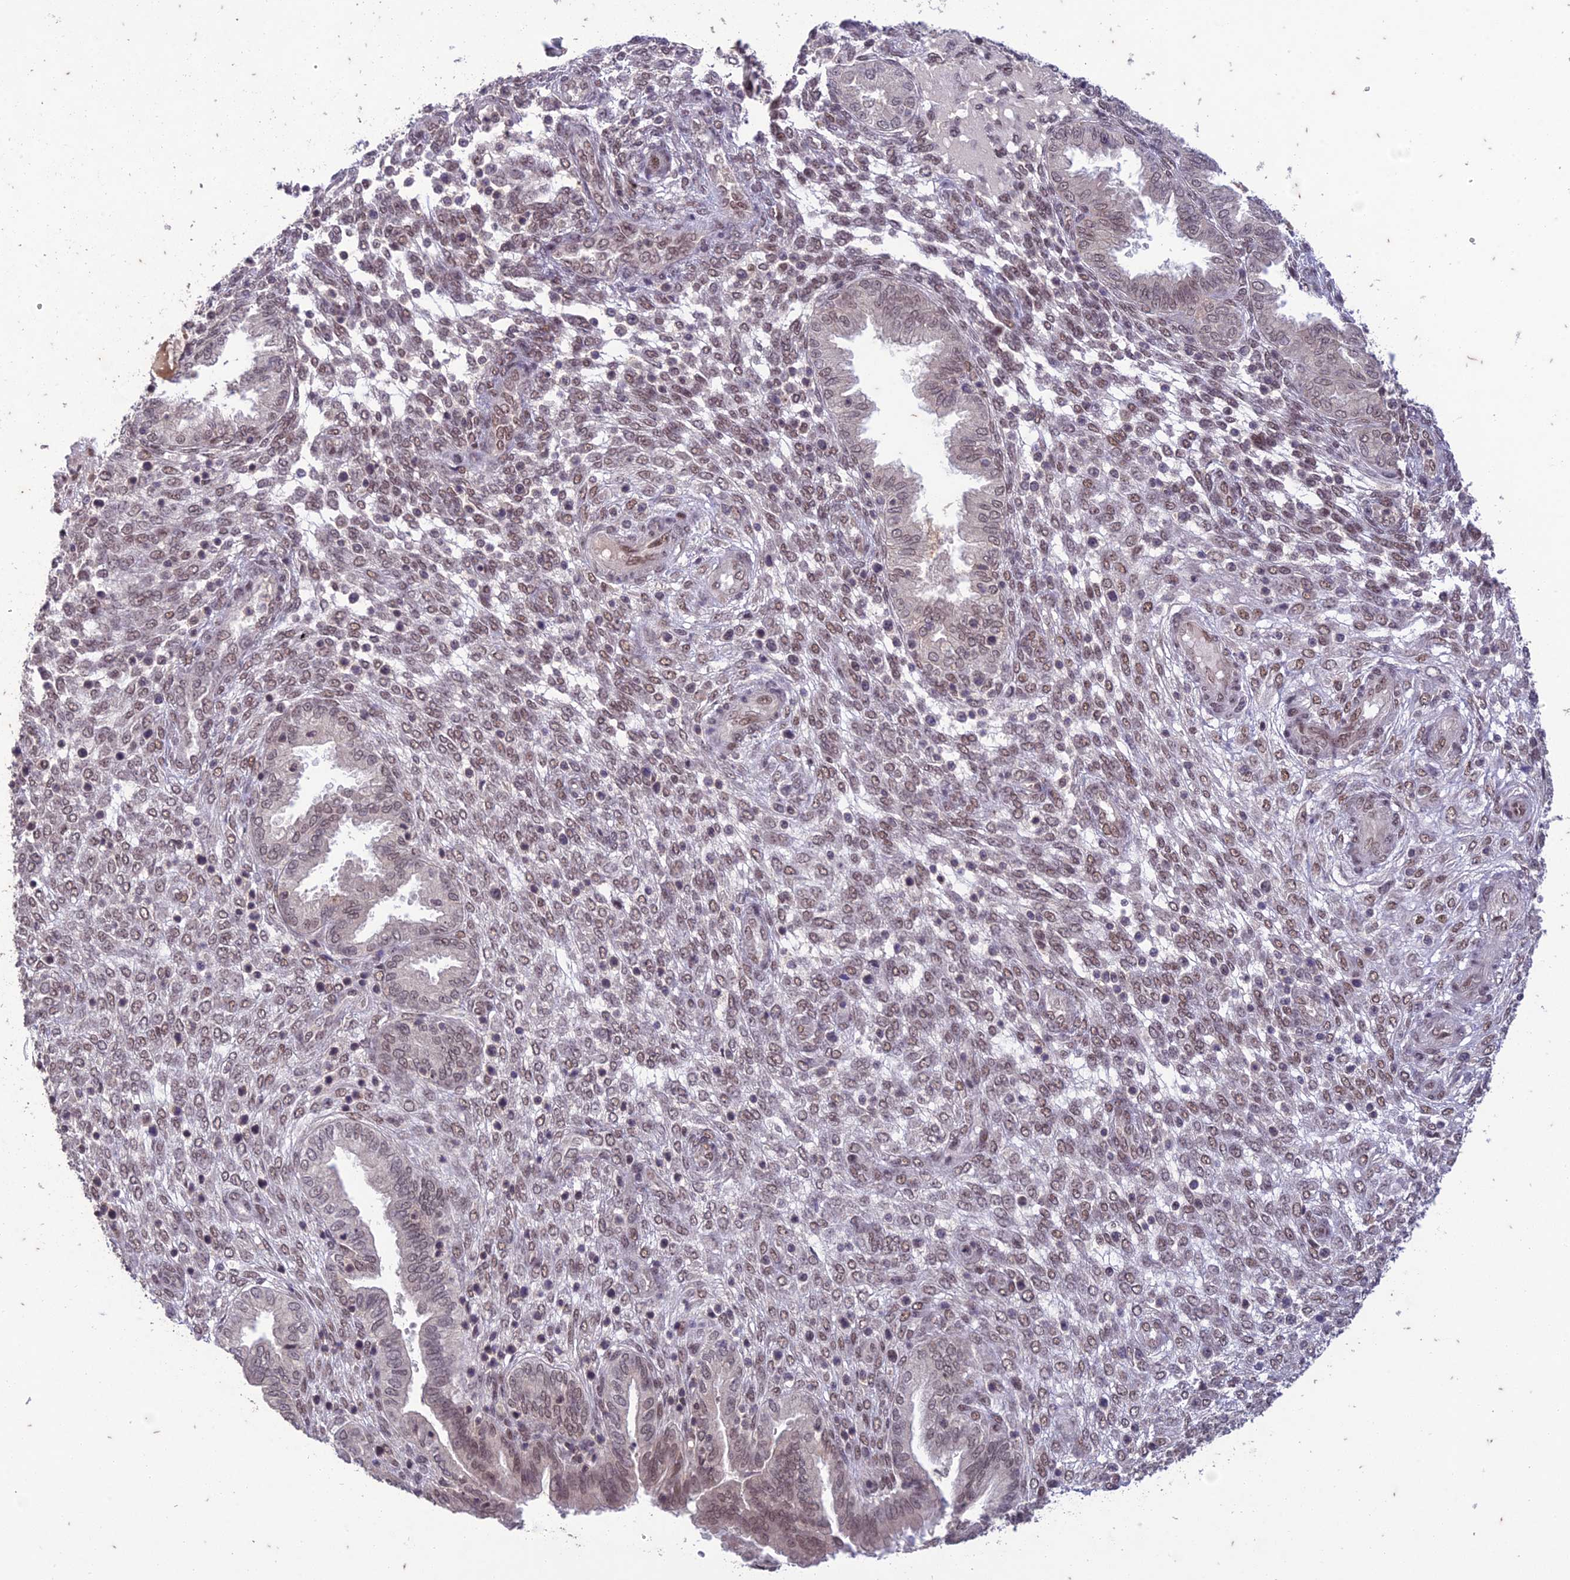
{"staining": {"intensity": "weak", "quantity": "25%-75%", "location": "nuclear"}, "tissue": "endometrium", "cell_type": "Cells in endometrial stroma", "image_type": "normal", "snomed": [{"axis": "morphology", "description": "Normal tissue, NOS"}, {"axis": "topography", "description": "Endometrium"}], "caption": "Immunohistochemistry image of unremarkable endometrium: human endometrium stained using IHC exhibits low levels of weak protein expression localized specifically in the nuclear of cells in endometrial stroma, appearing as a nuclear brown color.", "gene": "POP4", "patient": {"sex": "female", "age": 33}}